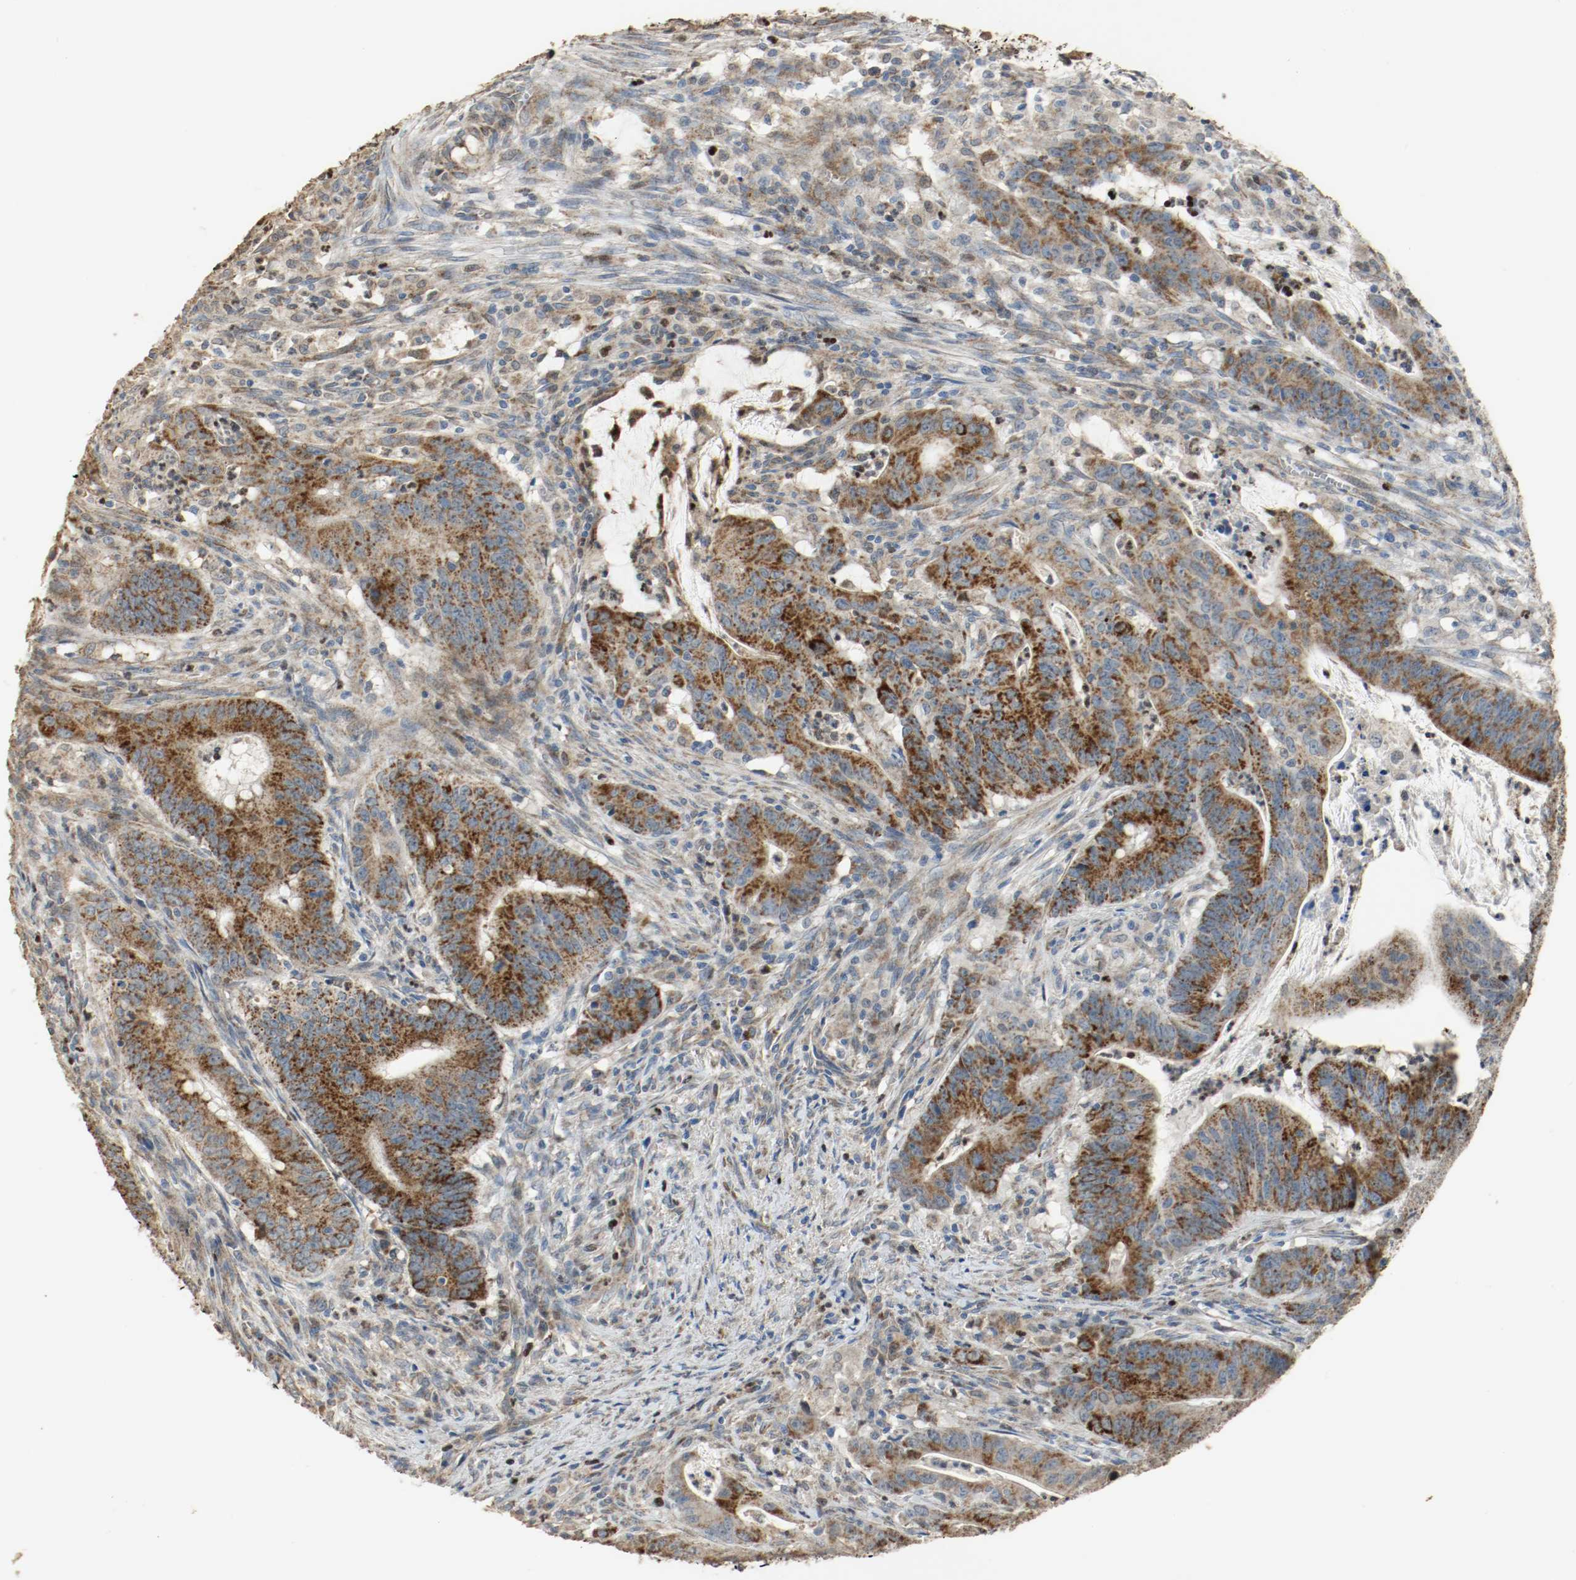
{"staining": {"intensity": "strong", "quantity": ">75%", "location": "cytoplasmic/membranous"}, "tissue": "colorectal cancer", "cell_type": "Tumor cells", "image_type": "cancer", "snomed": [{"axis": "morphology", "description": "Adenocarcinoma, NOS"}, {"axis": "topography", "description": "Colon"}], "caption": "IHC staining of adenocarcinoma (colorectal), which exhibits high levels of strong cytoplasmic/membranous staining in approximately >75% of tumor cells indicating strong cytoplasmic/membranous protein expression. The staining was performed using DAB (3,3'-diaminobenzidine) (brown) for protein detection and nuclei were counterstained in hematoxylin (blue).", "gene": "ALDH4A1", "patient": {"sex": "male", "age": 45}}